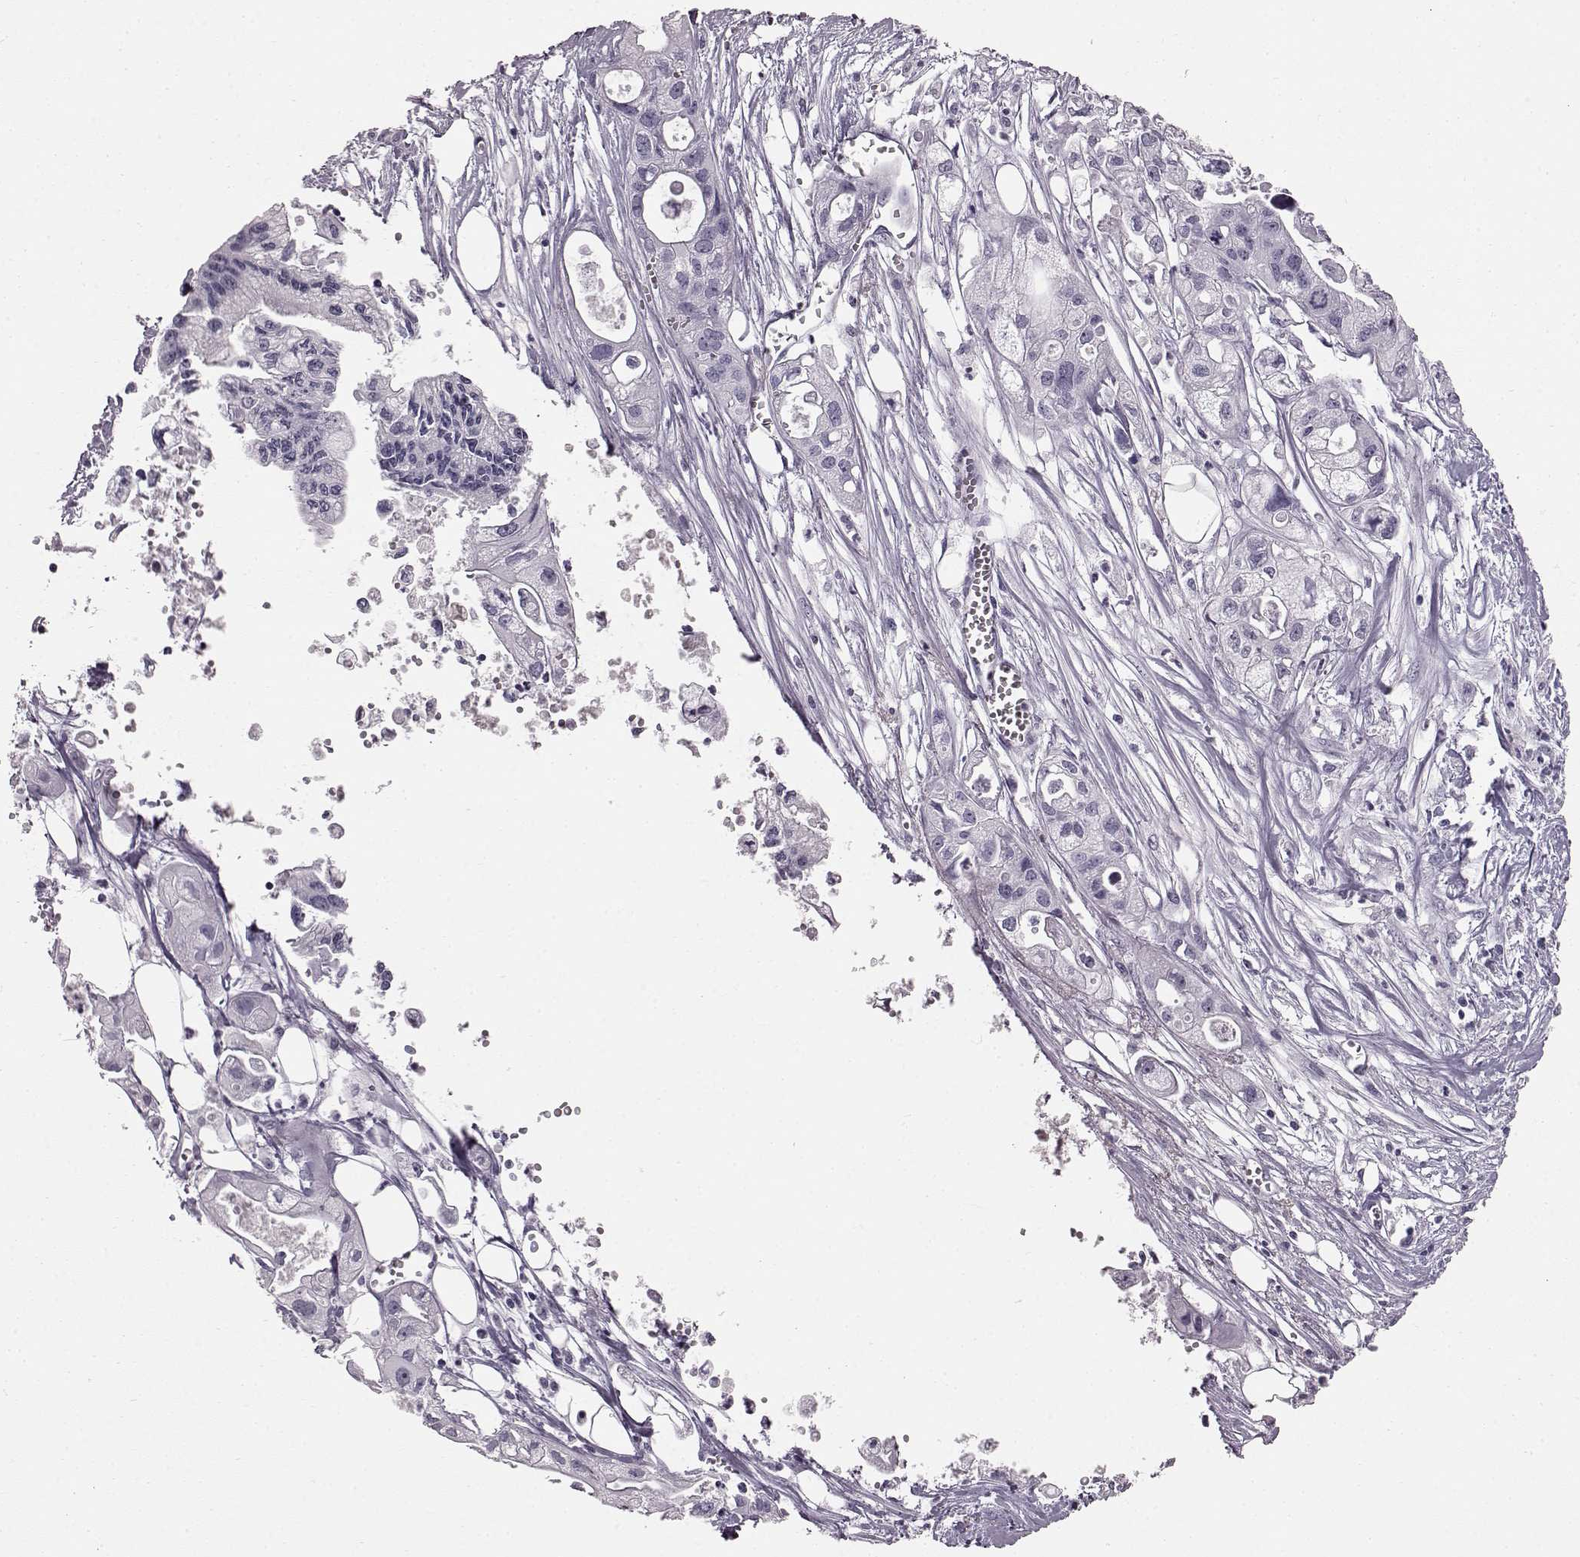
{"staining": {"intensity": "negative", "quantity": "none", "location": "none"}, "tissue": "pancreatic cancer", "cell_type": "Tumor cells", "image_type": "cancer", "snomed": [{"axis": "morphology", "description": "Adenocarcinoma, NOS"}, {"axis": "topography", "description": "Pancreas"}], "caption": "Immunohistochemistry (IHC) photomicrograph of neoplastic tissue: adenocarcinoma (pancreatic) stained with DAB (3,3'-diaminobenzidine) demonstrates no significant protein staining in tumor cells.", "gene": "TCHHL1", "patient": {"sex": "male", "age": 70}}